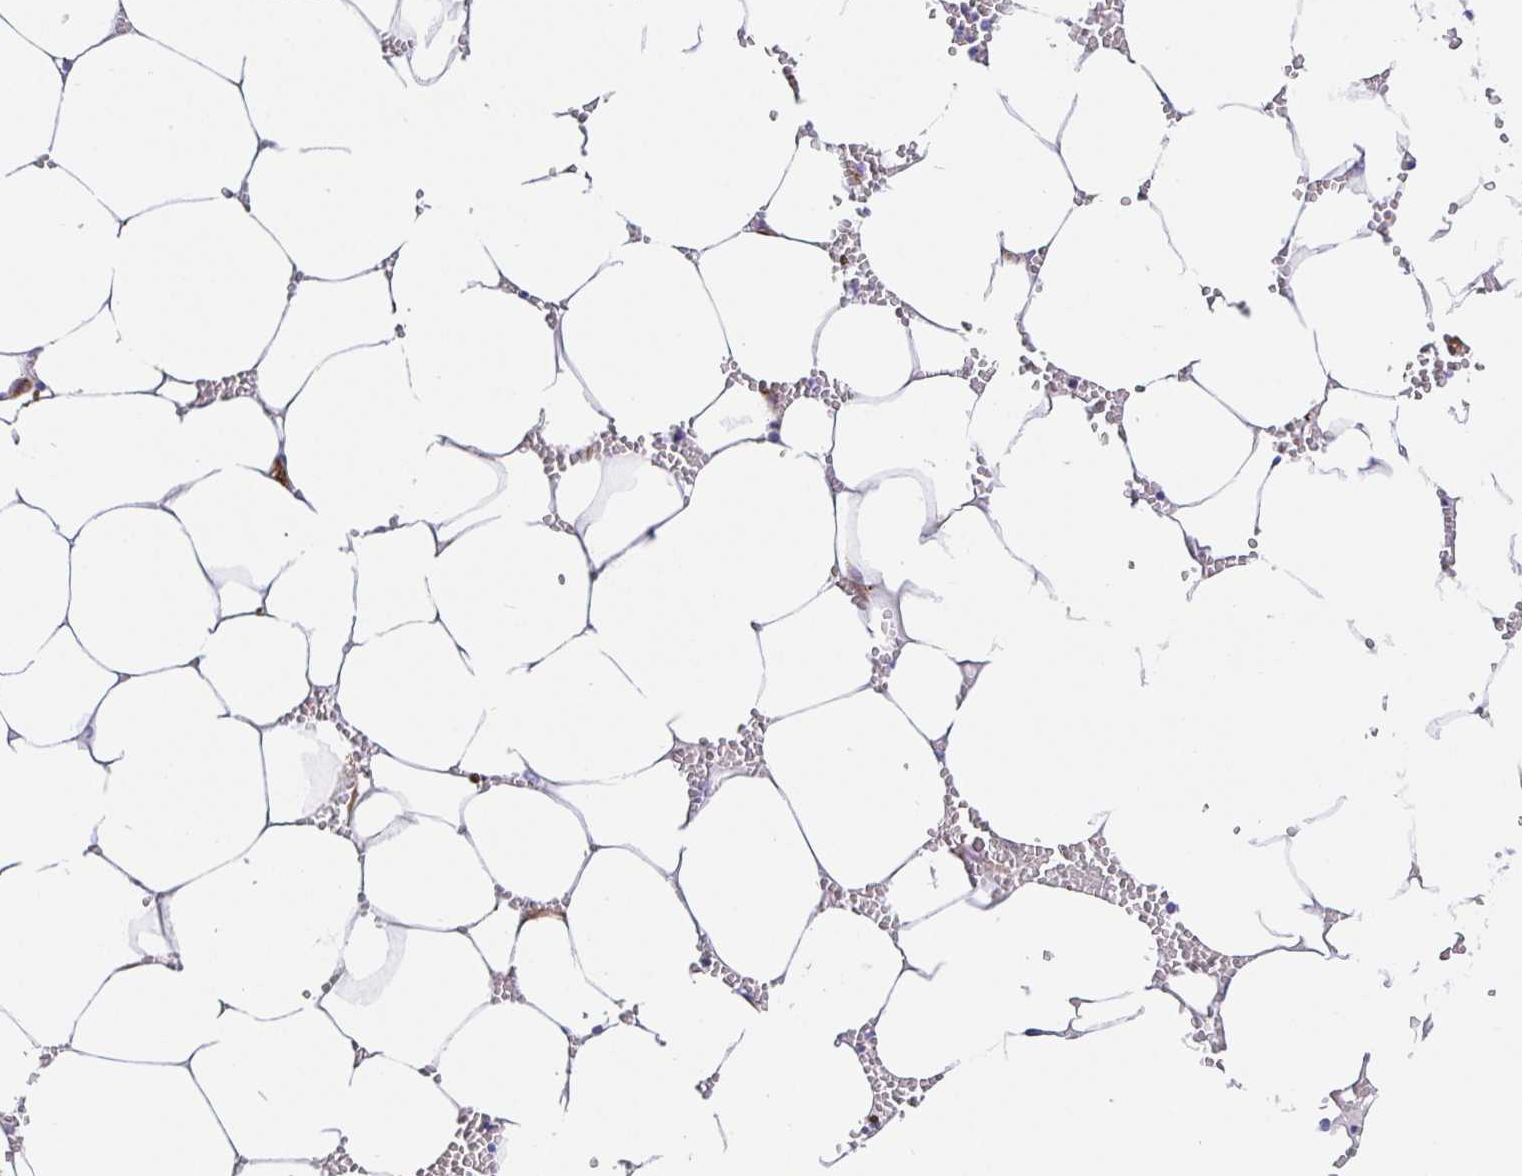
{"staining": {"intensity": "strong", "quantity": "<25%", "location": "cytoplasmic/membranous"}, "tissue": "bone marrow", "cell_type": "Hematopoietic cells", "image_type": "normal", "snomed": [{"axis": "morphology", "description": "Normal tissue, NOS"}, {"axis": "topography", "description": "Bone marrow"}], "caption": "Immunohistochemical staining of normal human bone marrow displays <25% levels of strong cytoplasmic/membranous protein positivity in about <25% of hematopoietic cells. The staining was performed using DAB (3,3'-diaminobenzidine) to visualize the protein expression in brown, while the nuclei were stained in blue with hematoxylin (Magnification: 20x).", "gene": "DOCK1", "patient": {"sex": "male", "age": 54}}